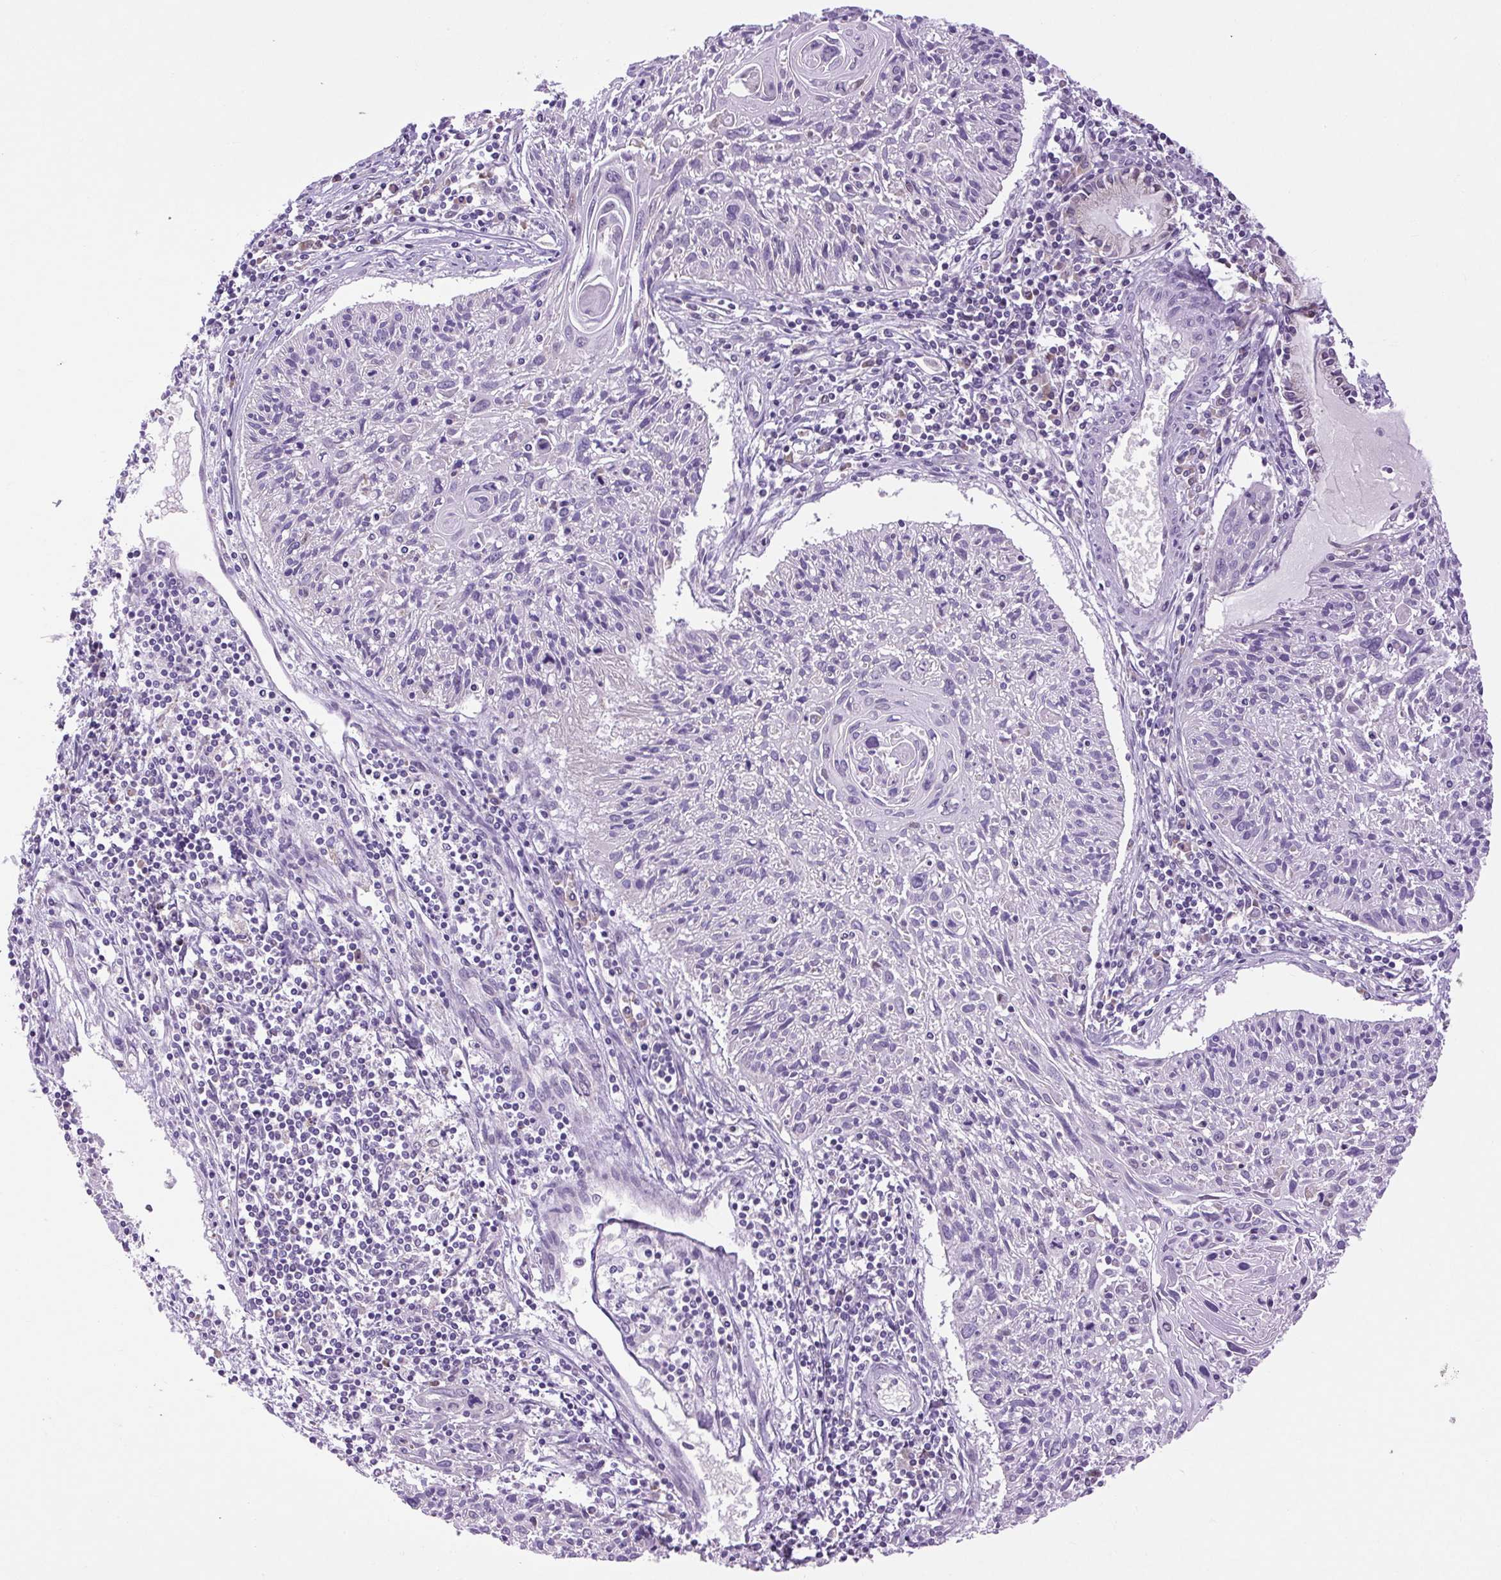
{"staining": {"intensity": "moderate", "quantity": "<25%", "location": "nuclear"}, "tissue": "cervical cancer", "cell_type": "Tumor cells", "image_type": "cancer", "snomed": [{"axis": "morphology", "description": "Squamous cell carcinoma, NOS"}, {"axis": "topography", "description": "Cervix"}], "caption": "High-magnification brightfield microscopy of cervical cancer (squamous cell carcinoma) stained with DAB (brown) and counterstained with hematoxylin (blue). tumor cells exhibit moderate nuclear expression is identified in about<25% of cells.", "gene": "SCO2", "patient": {"sex": "female", "age": 51}}